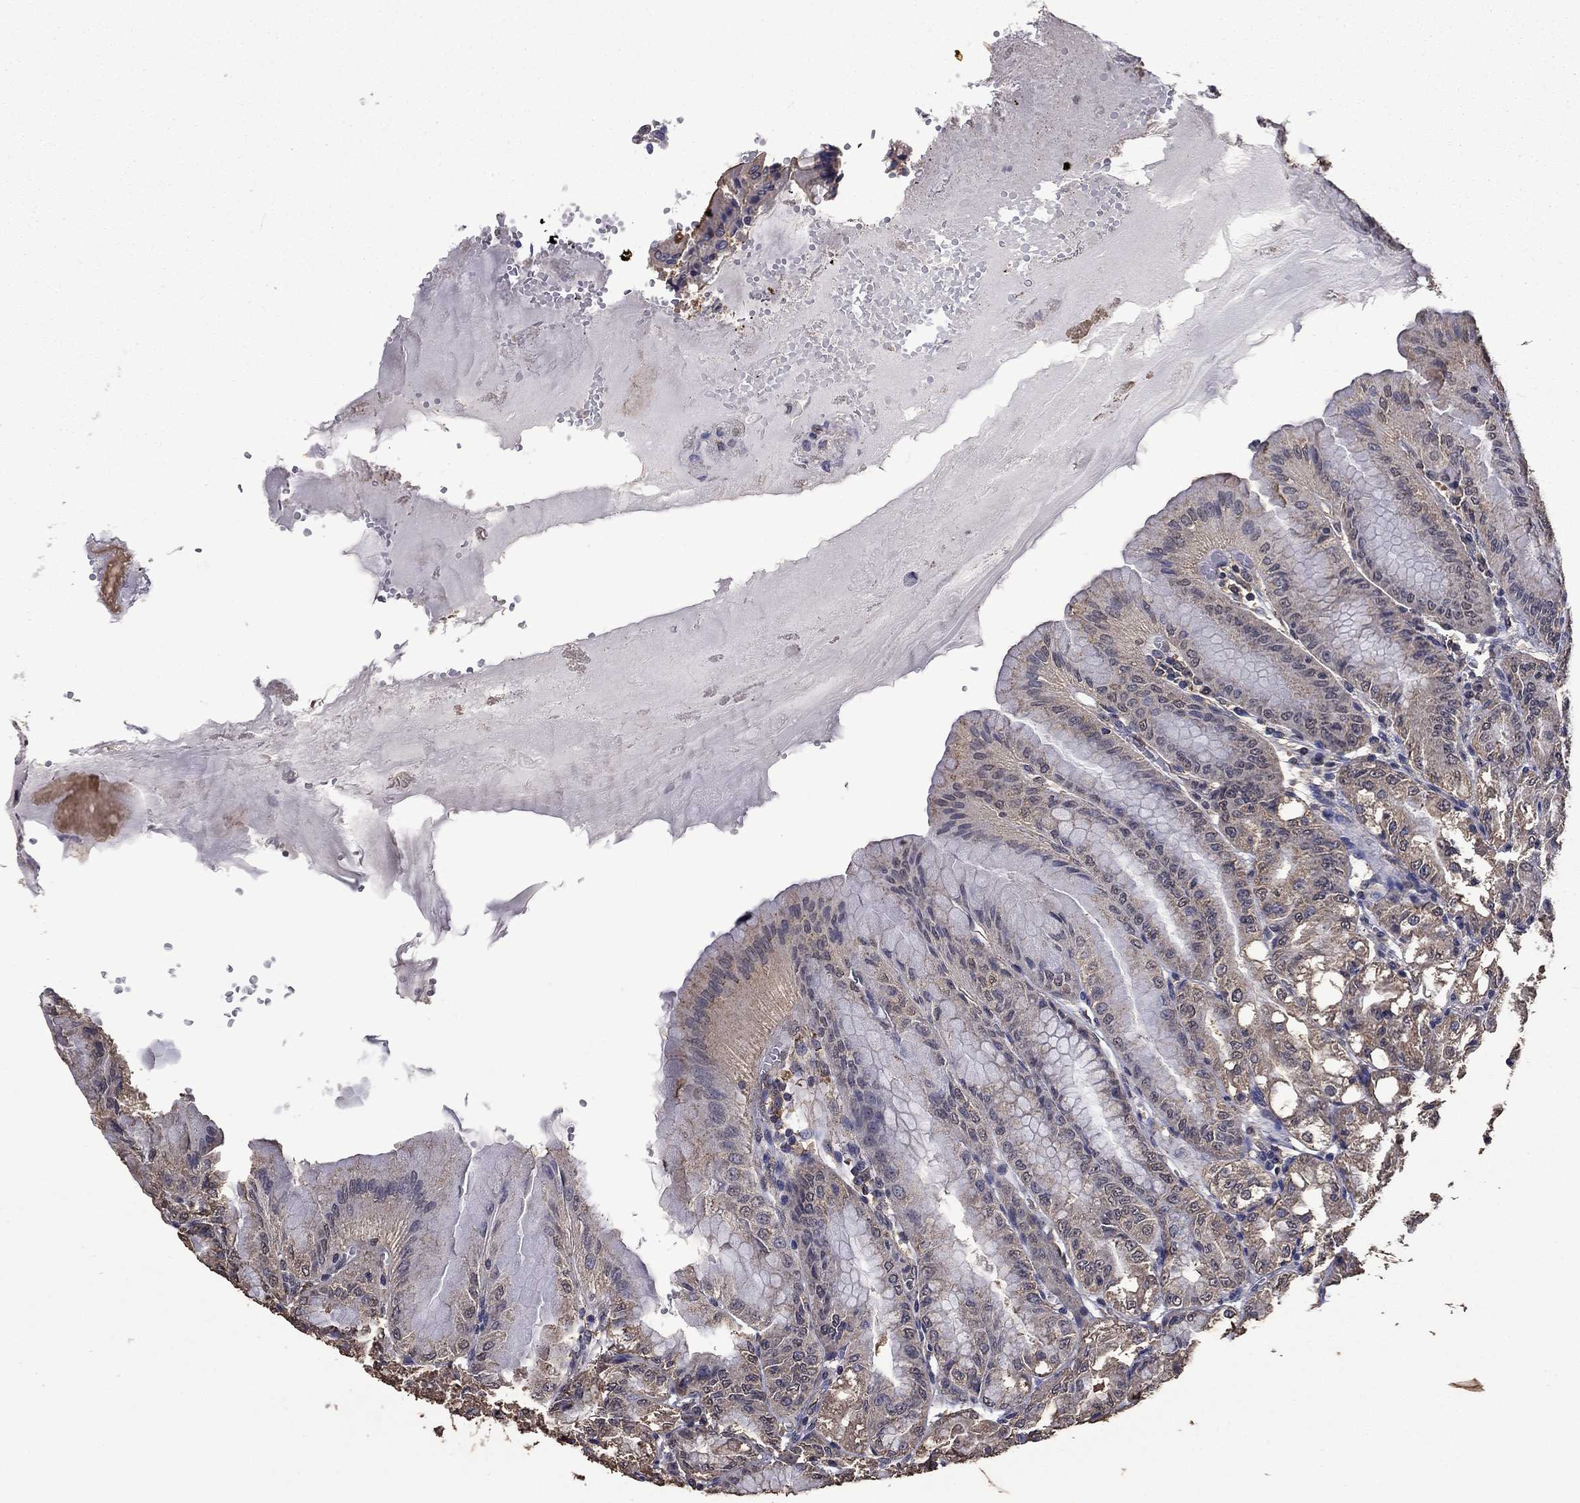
{"staining": {"intensity": "moderate", "quantity": "<25%", "location": "cytoplasmic/membranous"}, "tissue": "stomach", "cell_type": "Glandular cells", "image_type": "normal", "snomed": [{"axis": "morphology", "description": "Normal tissue, NOS"}, {"axis": "topography", "description": "Stomach"}], "caption": "The histopathology image reveals a brown stain indicating the presence of a protein in the cytoplasmic/membranous of glandular cells in stomach. (DAB (3,3'-diaminobenzidine) = brown stain, brightfield microscopy at high magnification).", "gene": "MFAP3L", "patient": {"sex": "male", "age": 71}}